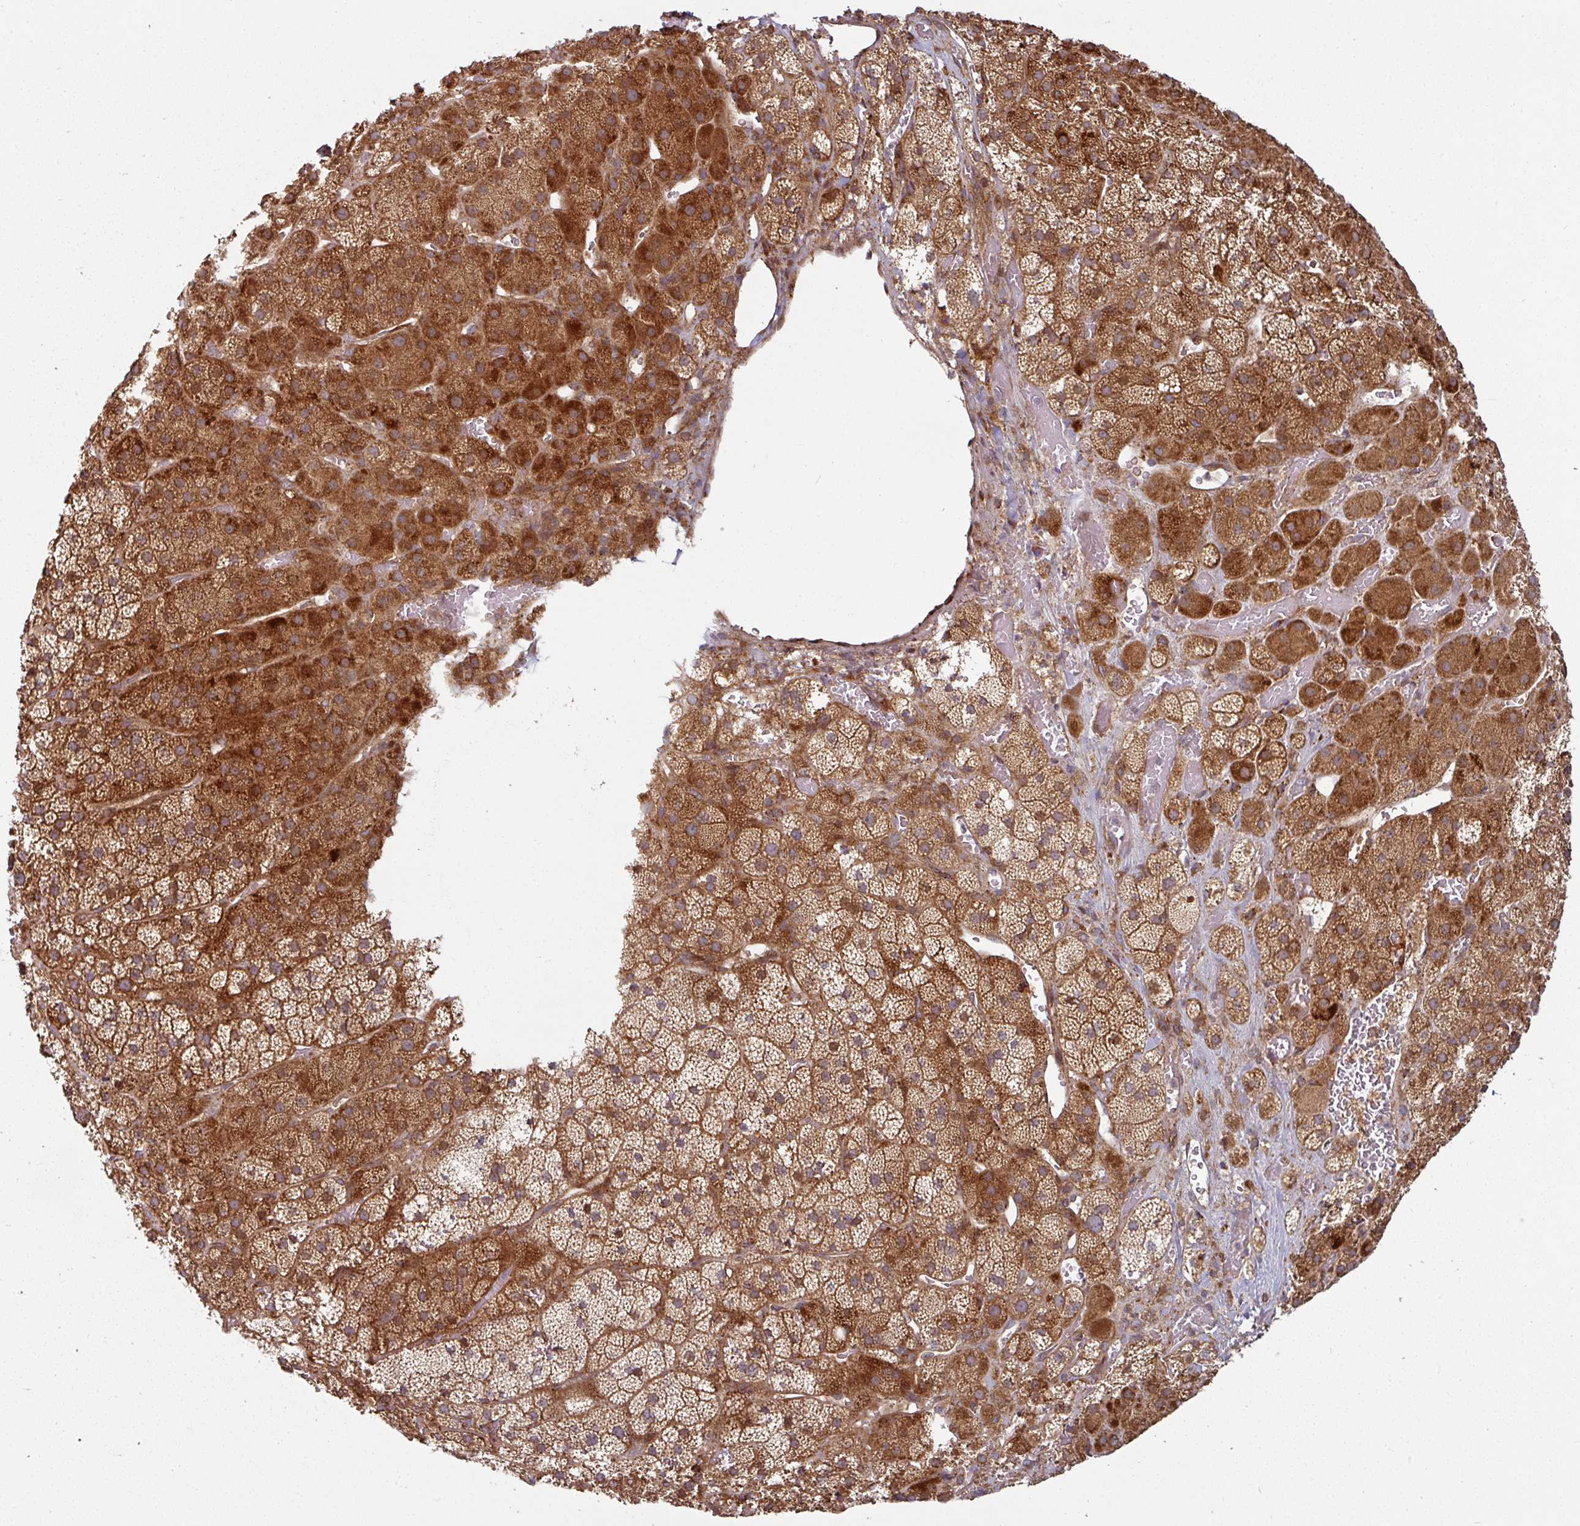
{"staining": {"intensity": "strong", "quantity": ">75%", "location": "cytoplasmic/membranous"}, "tissue": "adrenal gland", "cell_type": "Glandular cells", "image_type": "normal", "snomed": [{"axis": "morphology", "description": "Normal tissue, NOS"}, {"axis": "topography", "description": "Adrenal gland"}], "caption": "The image shows a brown stain indicating the presence of a protein in the cytoplasmic/membranous of glandular cells in adrenal gland. (brown staining indicates protein expression, while blue staining denotes nuclei).", "gene": "RAB5A", "patient": {"sex": "male", "age": 57}}